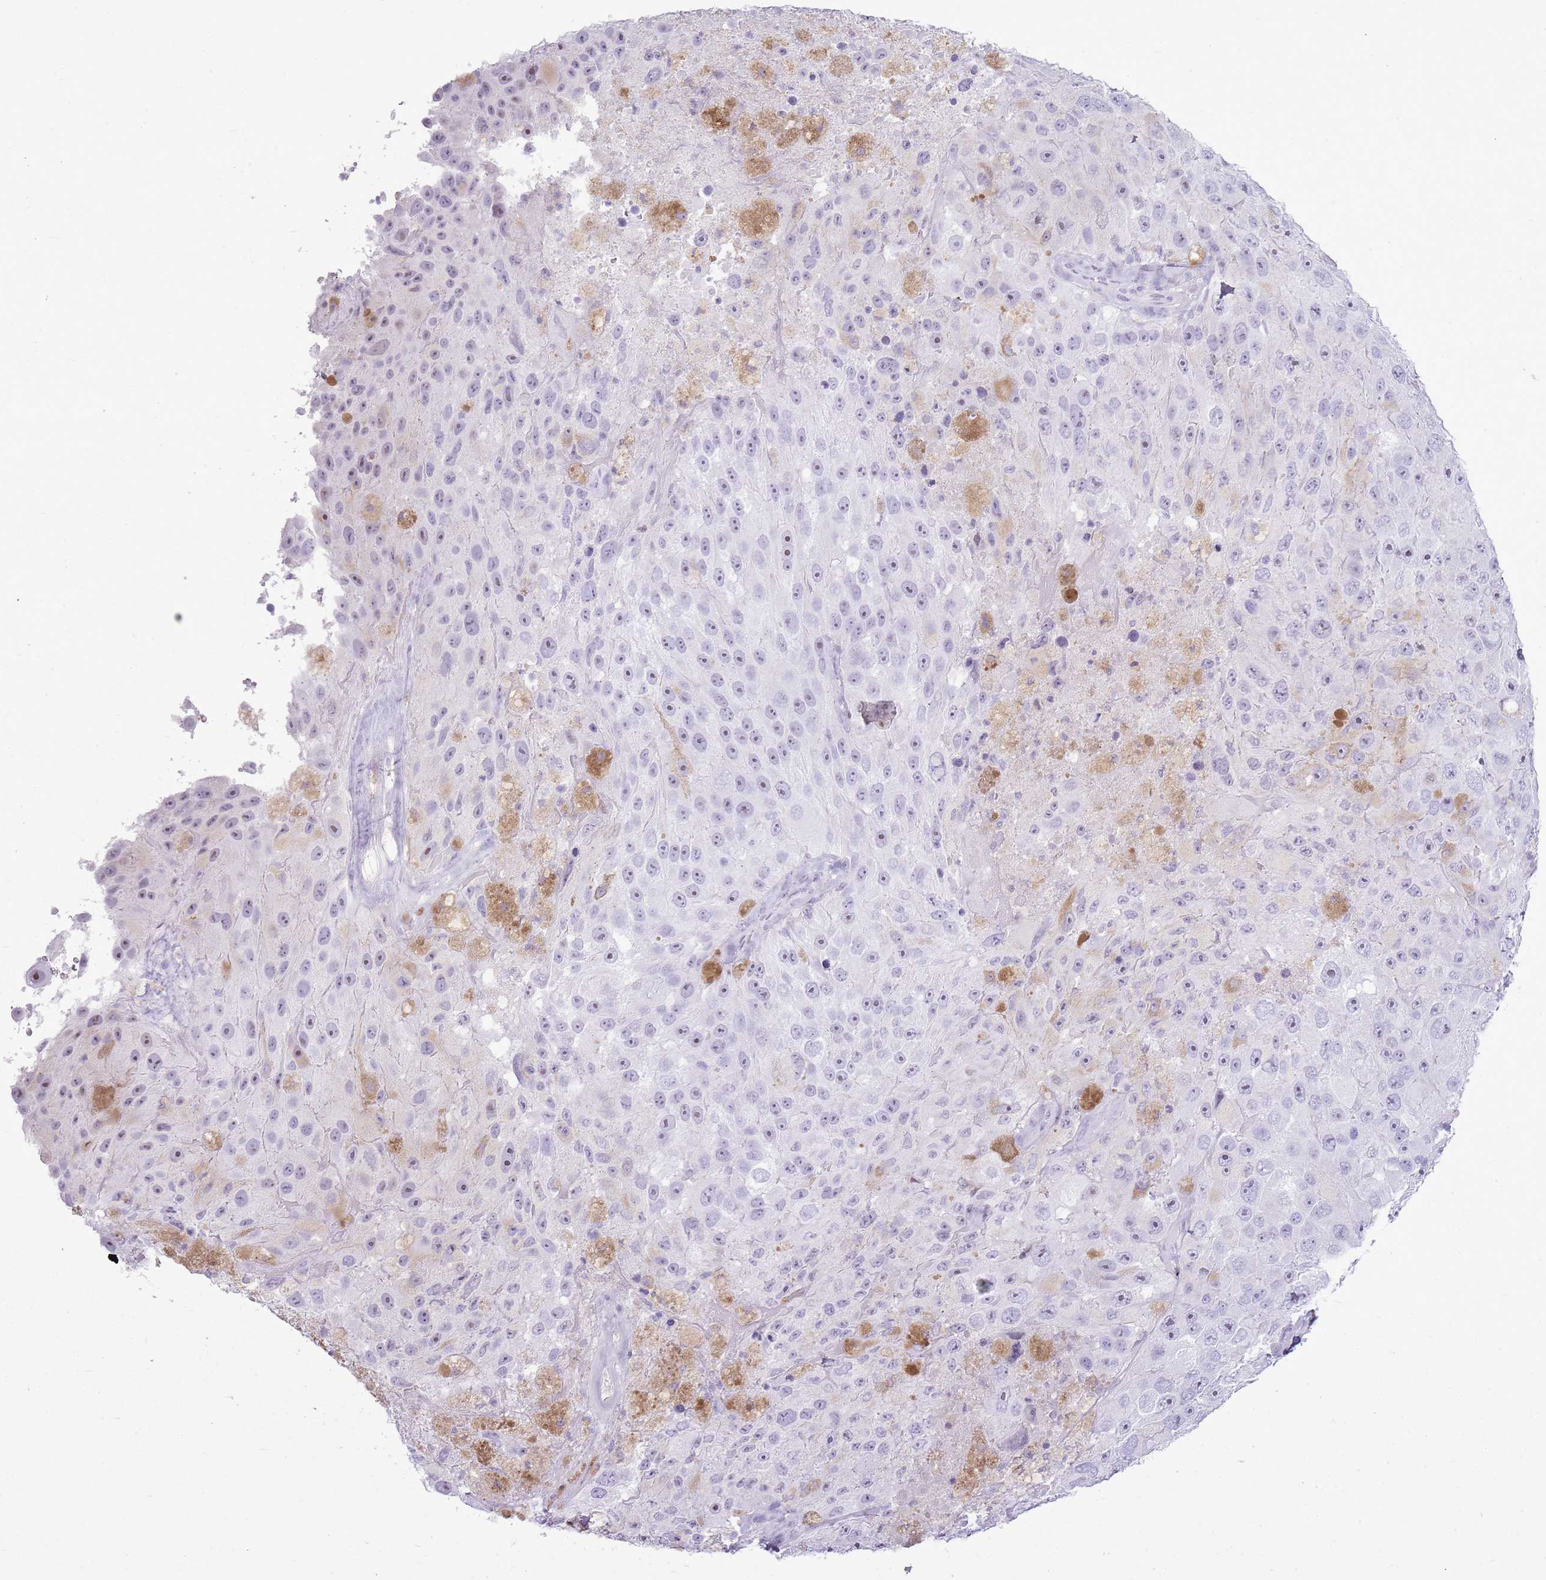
{"staining": {"intensity": "negative", "quantity": "none", "location": "none"}, "tissue": "melanoma", "cell_type": "Tumor cells", "image_type": "cancer", "snomed": [{"axis": "morphology", "description": "Malignant melanoma, Metastatic site"}, {"axis": "topography", "description": "Lymph node"}], "caption": "High magnification brightfield microscopy of malignant melanoma (metastatic site) stained with DAB (brown) and counterstained with hematoxylin (blue): tumor cells show no significant positivity.", "gene": "ASIP", "patient": {"sex": "male", "age": 62}}